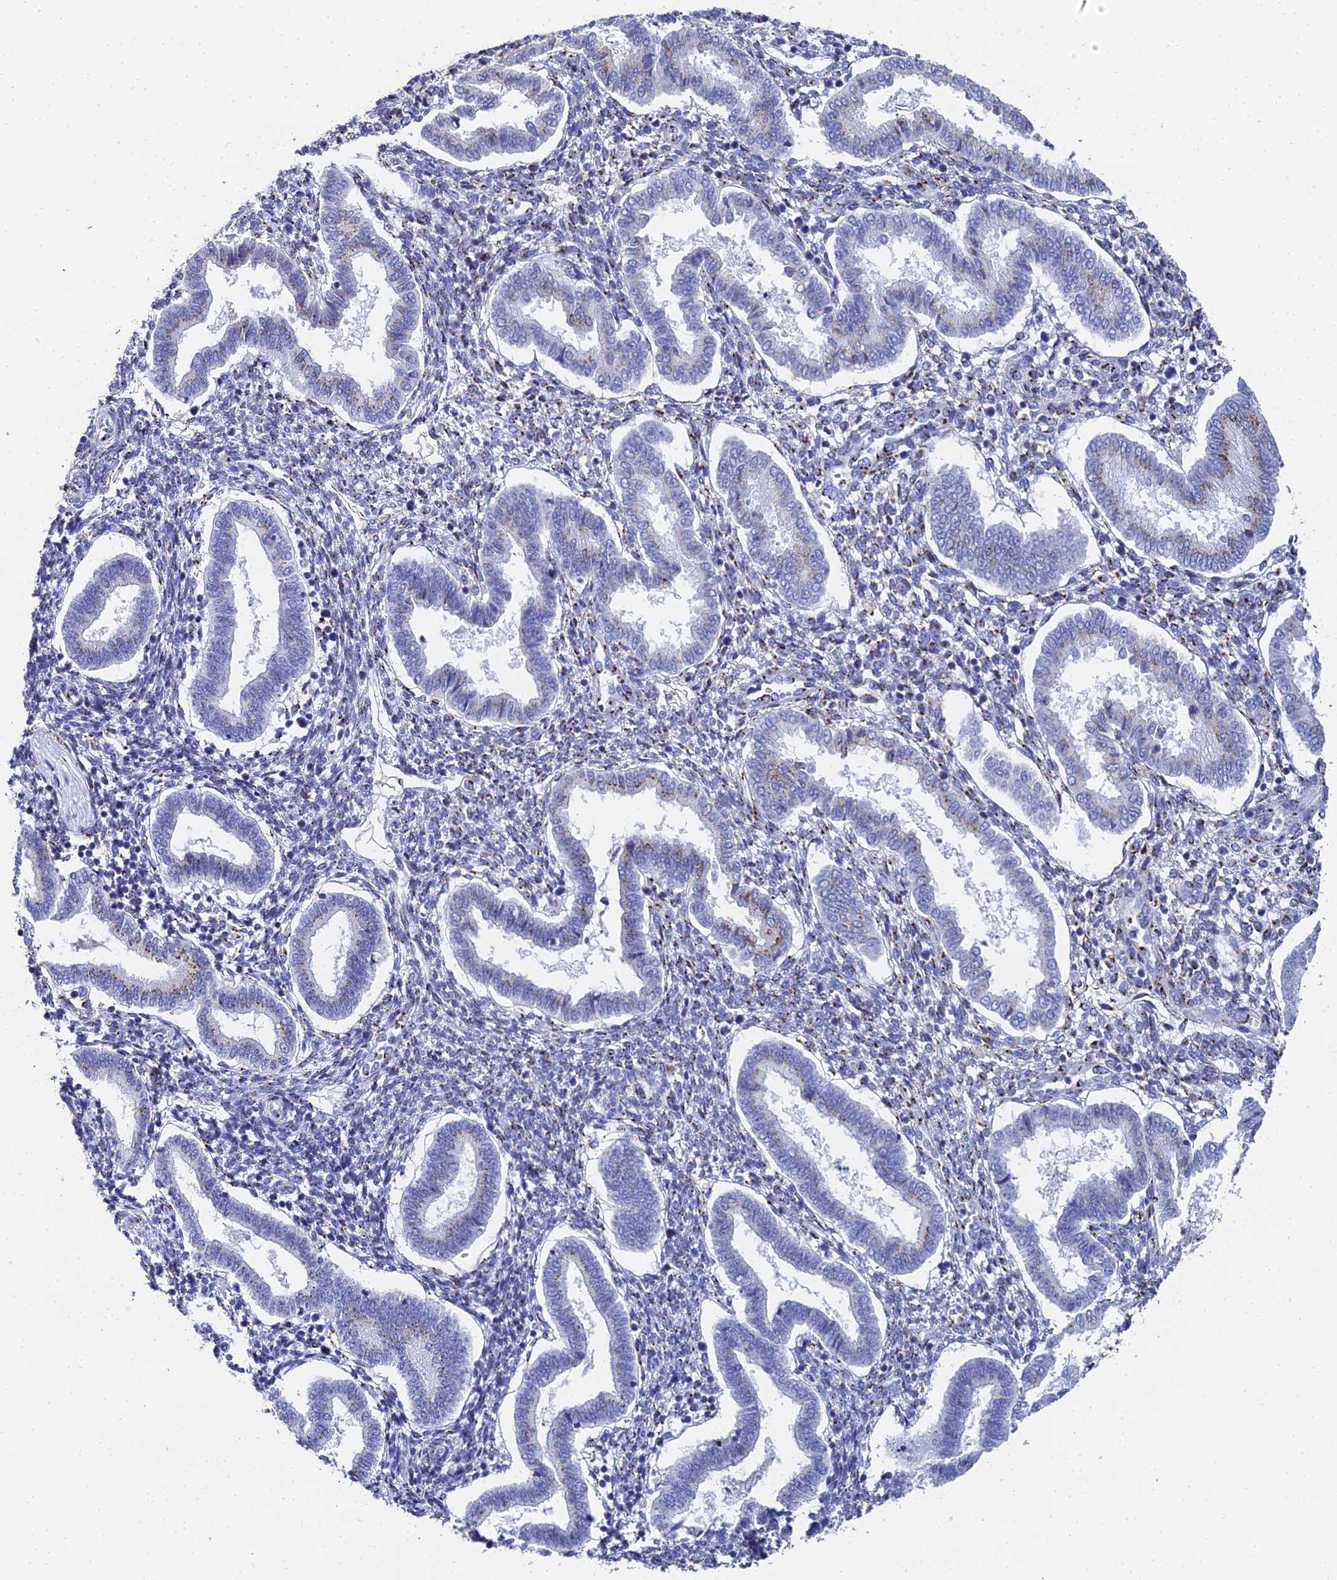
{"staining": {"intensity": "moderate", "quantity": "25%-75%", "location": "cytoplasmic/membranous"}, "tissue": "endometrium", "cell_type": "Cells in endometrial stroma", "image_type": "normal", "snomed": [{"axis": "morphology", "description": "Normal tissue, NOS"}, {"axis": "topography", "description": "Endometrium"}], "caption": "High-power microscopy captured an immunohistochemistry photomicrograph of unremarkable endometrium, revealing moderate cytoplasmic/membranous positivity in about 25%-75% of cells in endometrial stroma.", "gene": "ENSG00000268674", "patient": {"sex": "female", "age": 24}}